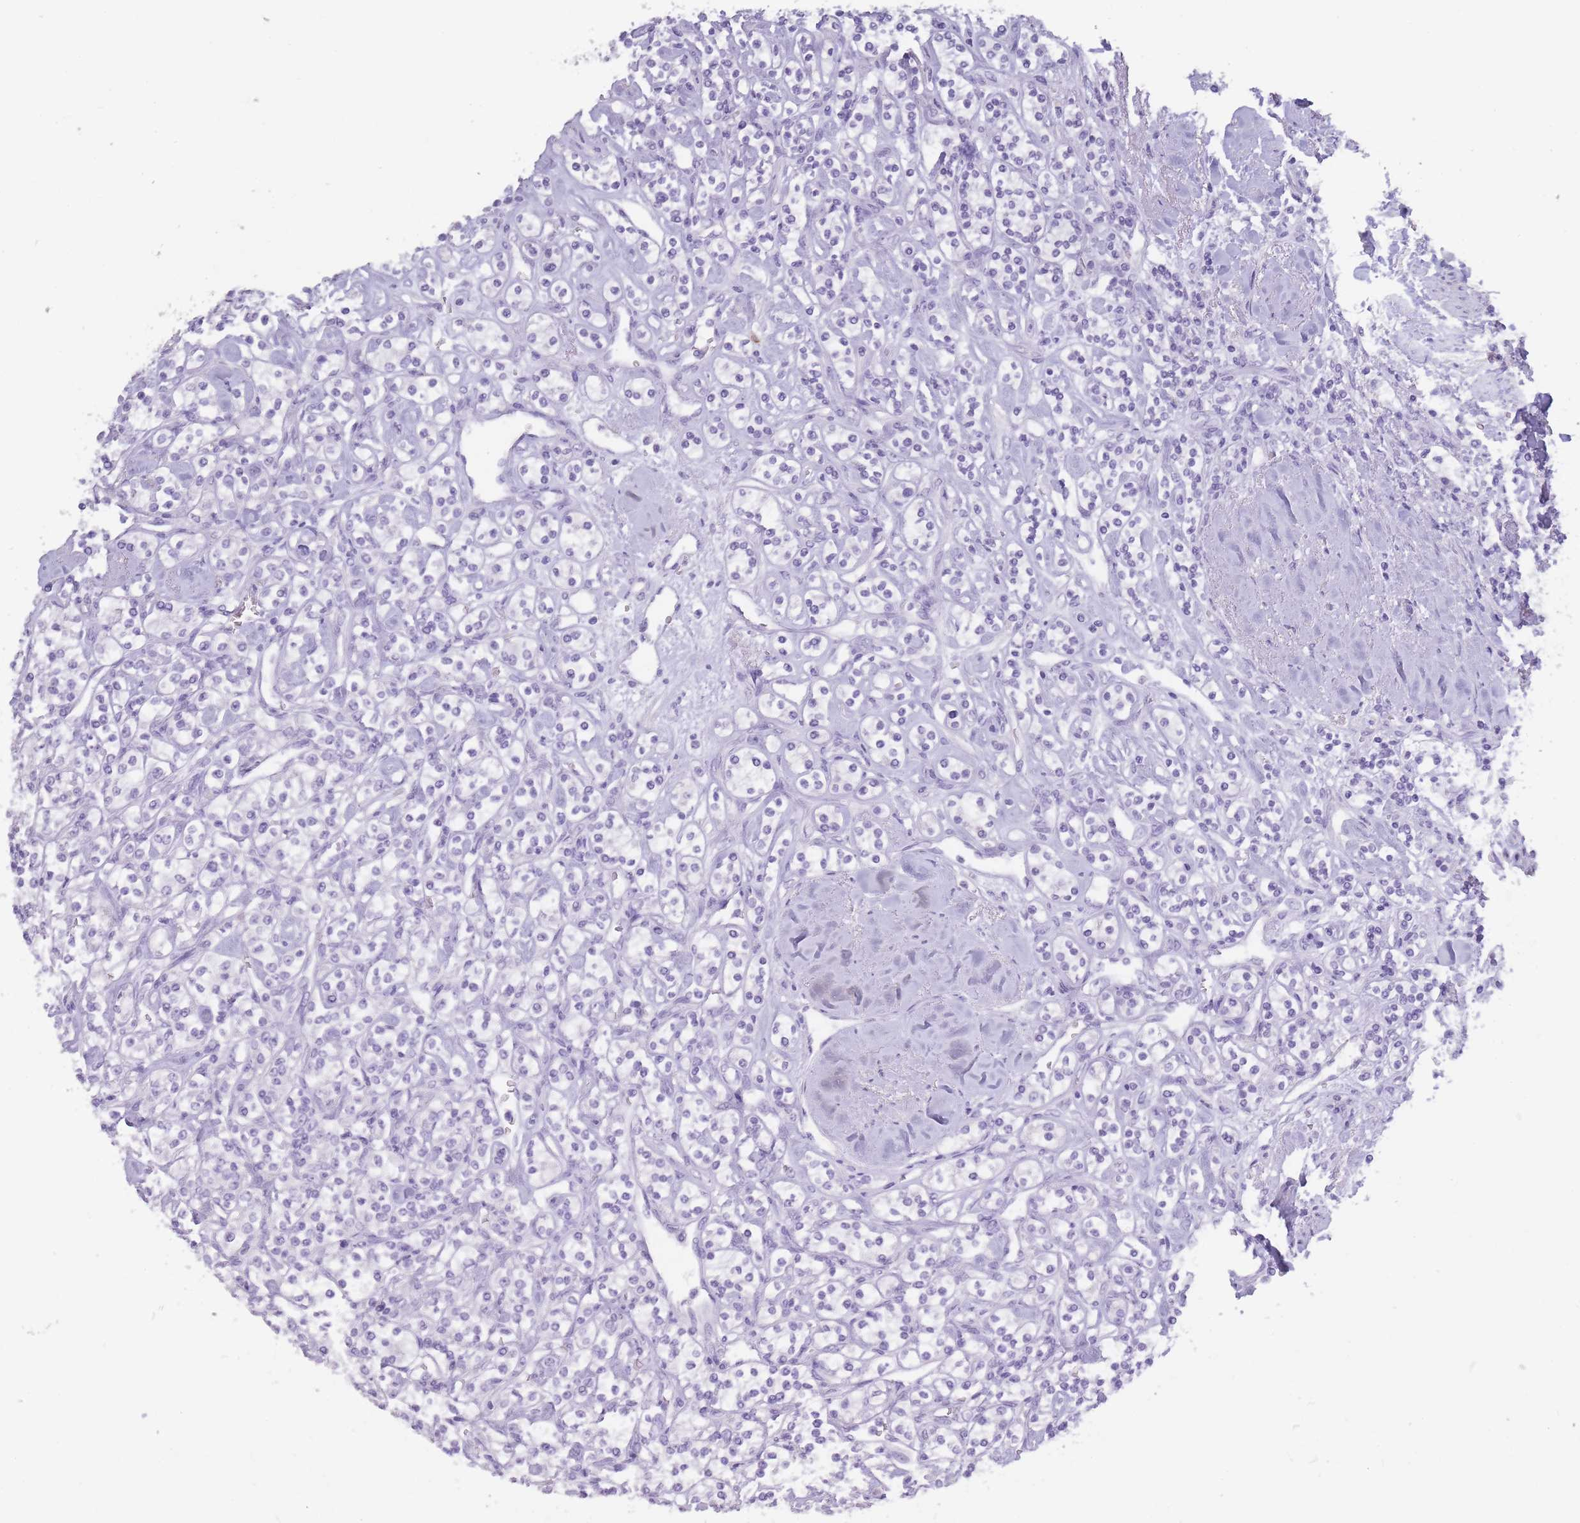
{"staining": {"intensity": "negative", "quantity": "none", "location": "none"}, "tissue": "renal cancer", "cell_type": "Tumor cells", "image_type": "cancer", "snomed": [{"axis": "morphology", "description": "Adenocarcinoma, NOS"}, {"axis": "topography", "description": "Kidney"}], "caption": "This is an immunohistochemistry photomicrograph of renal cancer (adenocarcinoma). There is no staining in tumor cells.", "gene": "TCP11", "patient": {"sex": "male", "age": 77}}